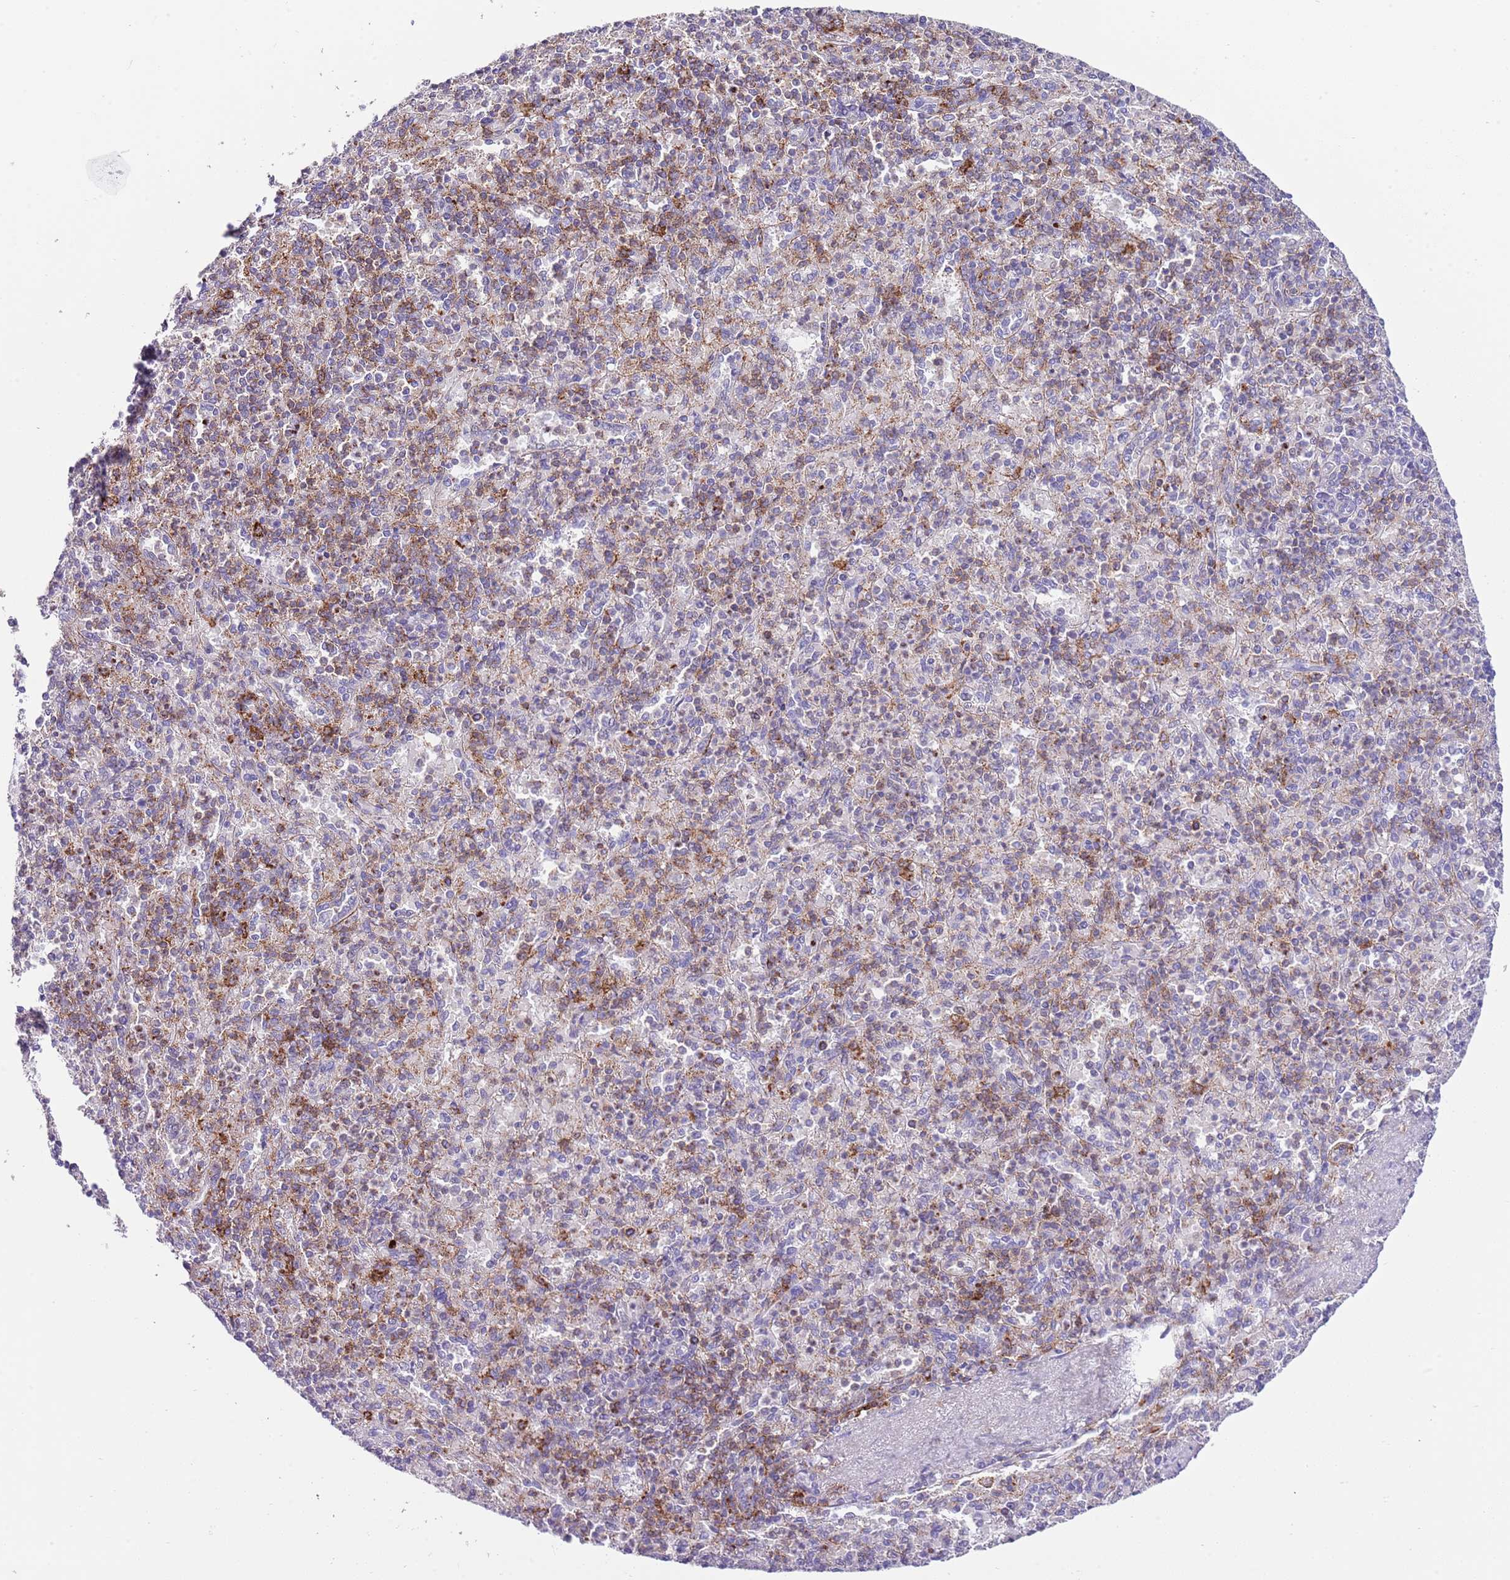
{"staining": {"intensity": "moderate", "quantity": "25%-75%", "location": "cytoplasmic/membranous"}, "tissue": "spleen", "cell_type": "Cells in red pulp", "image_type": "normal", "snomed": [{"axis": "morphology", "description": "Normal tissue, NOS"}, {"axis": "topography", "description": "Spleen"}], "caption": "Human spleen stained with a brown dye reveals moderate cytoplasmic/membranous positive expression in about 25%-75% of cells in red pulp.", "gene": "ALDH3A1", "patient": {"sex": "male", "age": 82}}